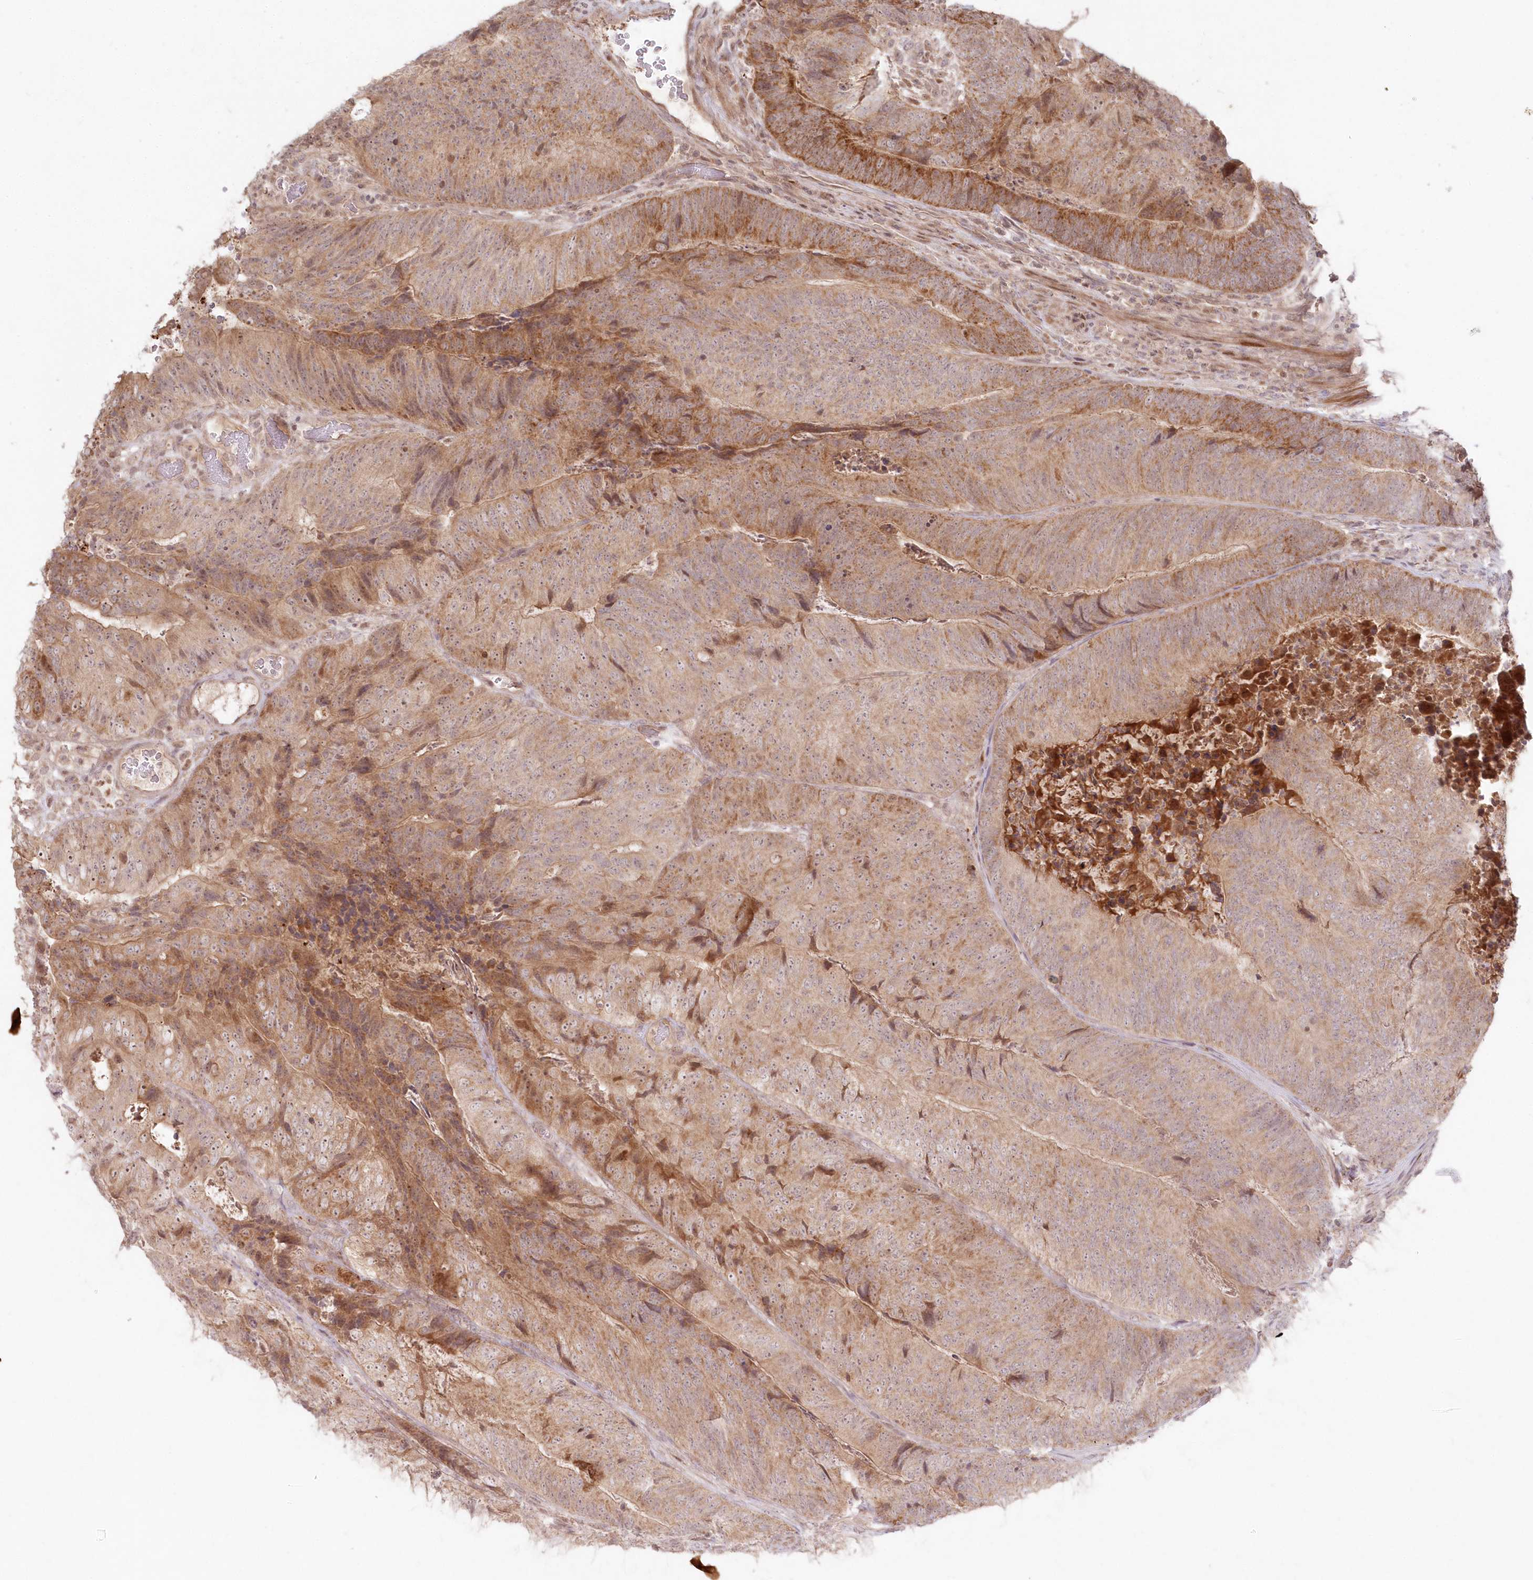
{"staining": {"intensity": "moderate", "quantity": ">75%", "location": "cytoplasmic/membranous,nuclear"}, "tissue": "colorectal cancer", "cell_type": "Tumor cells", "image_type": "cancer", "snomed": [{"axis": "morphology", "description": "Adenocarcinoma, NOS"}, {"axis": "topography", "description": "Colon"}], "caption": "IHC (DAB (3,3'-diaminobenzidine)) staining of human colorectal adenocarcinoma shows moderate cytoplasmic/membranous and nuclear protein positivity in approximately >75% of tumor cells. (DAB (3,3'-diaminobenzidine) = brown stain, brightfield microscopy at high magnification).", "gene": "ASCC1", "patient": {"sex": "female", "age": 67}}